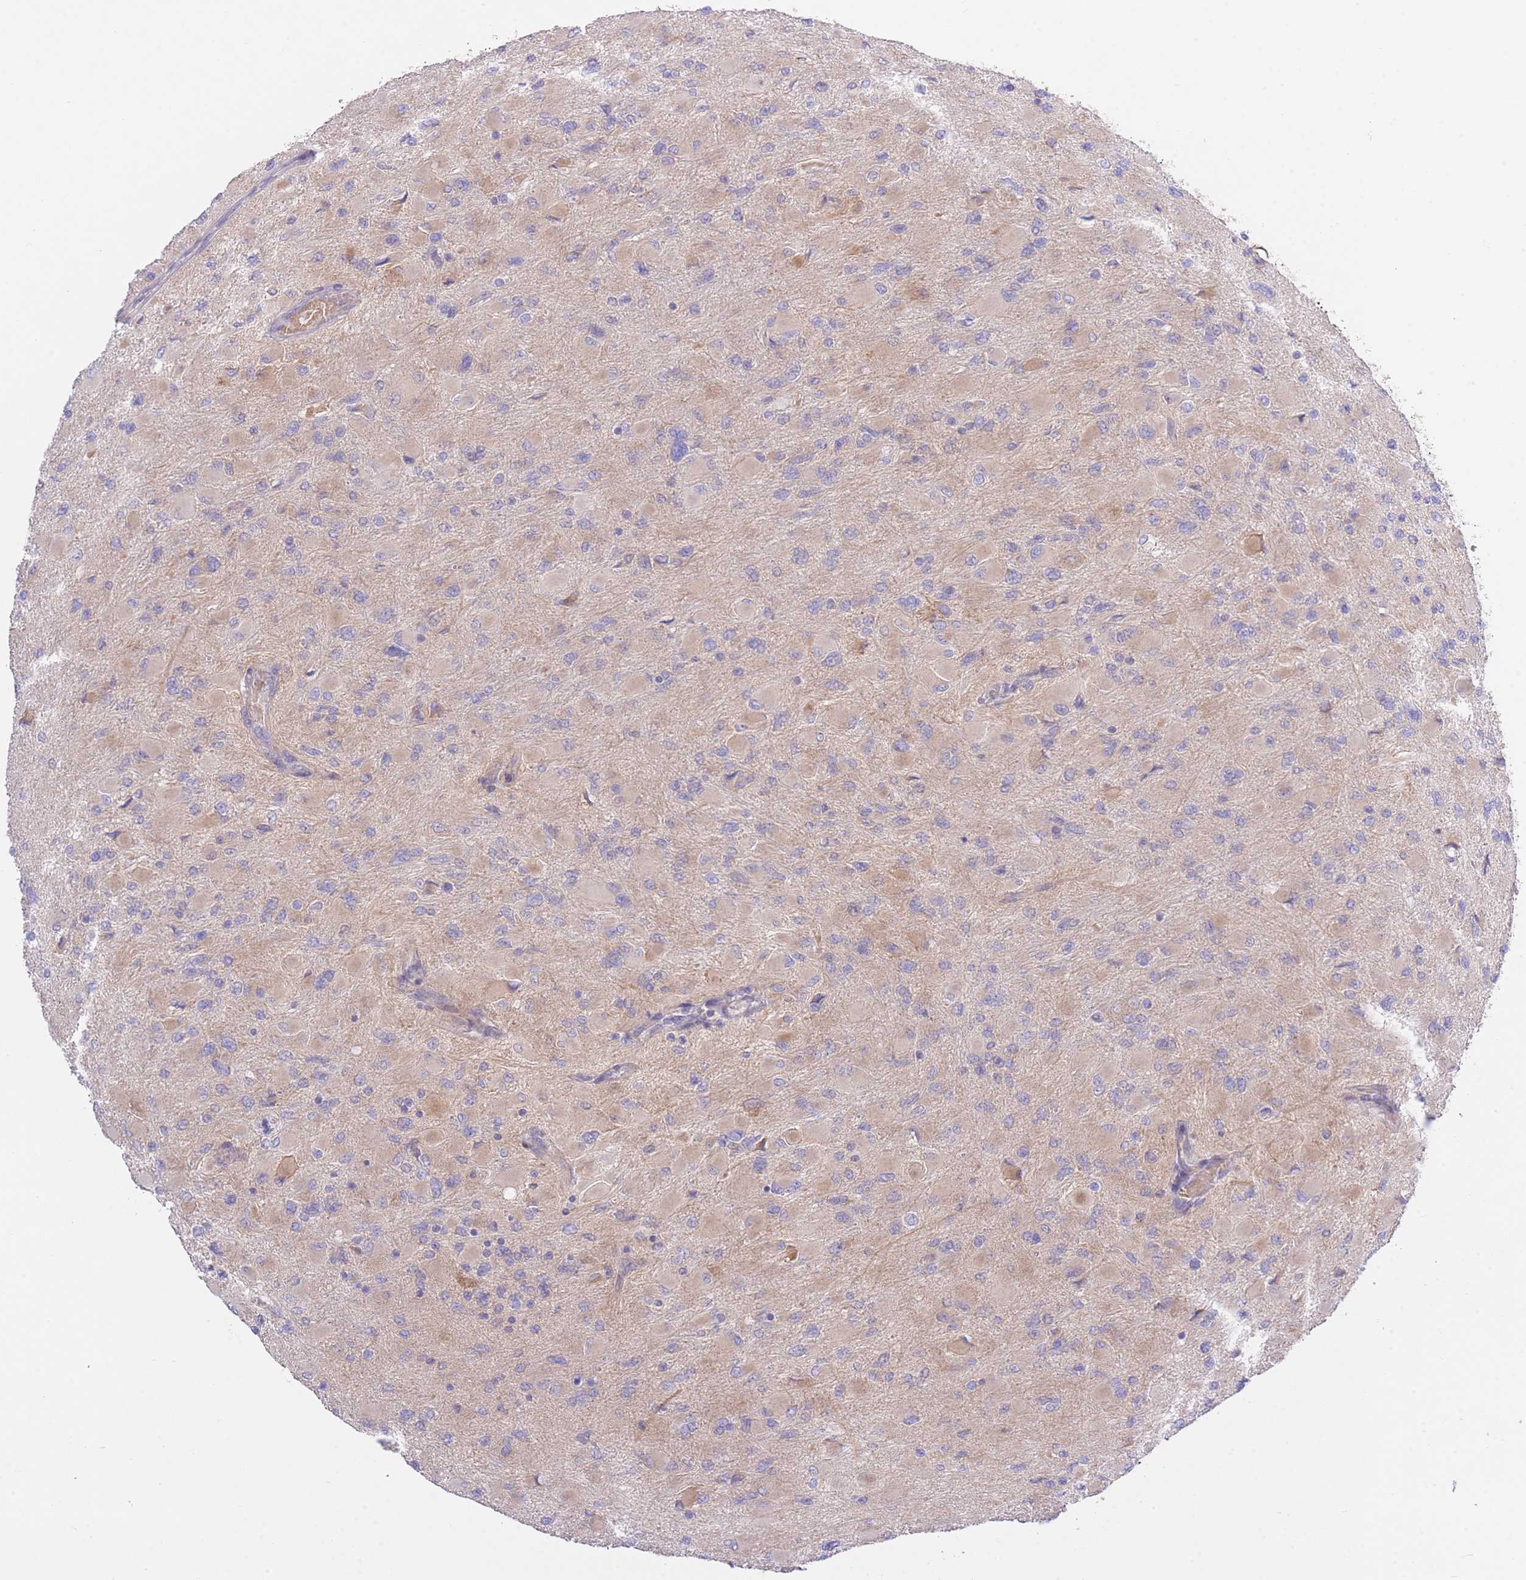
{"staining": {"intensity": "weak", "quantity": "<25%", "location": "cytoplasmic/membranous"}, "tissue": "glioma", "cell_type": "Tumor cells", "image_type": "cancer", "snomed": [{"axis": "morphology", "description": "Glioma, malignant, High grade"}, {"axis": "topography", "description": "Cerebral cortex"}], "caption": "Immunohistochemistry (IHC) photomicrograph of glioma stained for a protein (brown), which reveals no expression in tumor cells.", "gene": "CHAC1", "patient": {"sex": "female", "age": 36}}